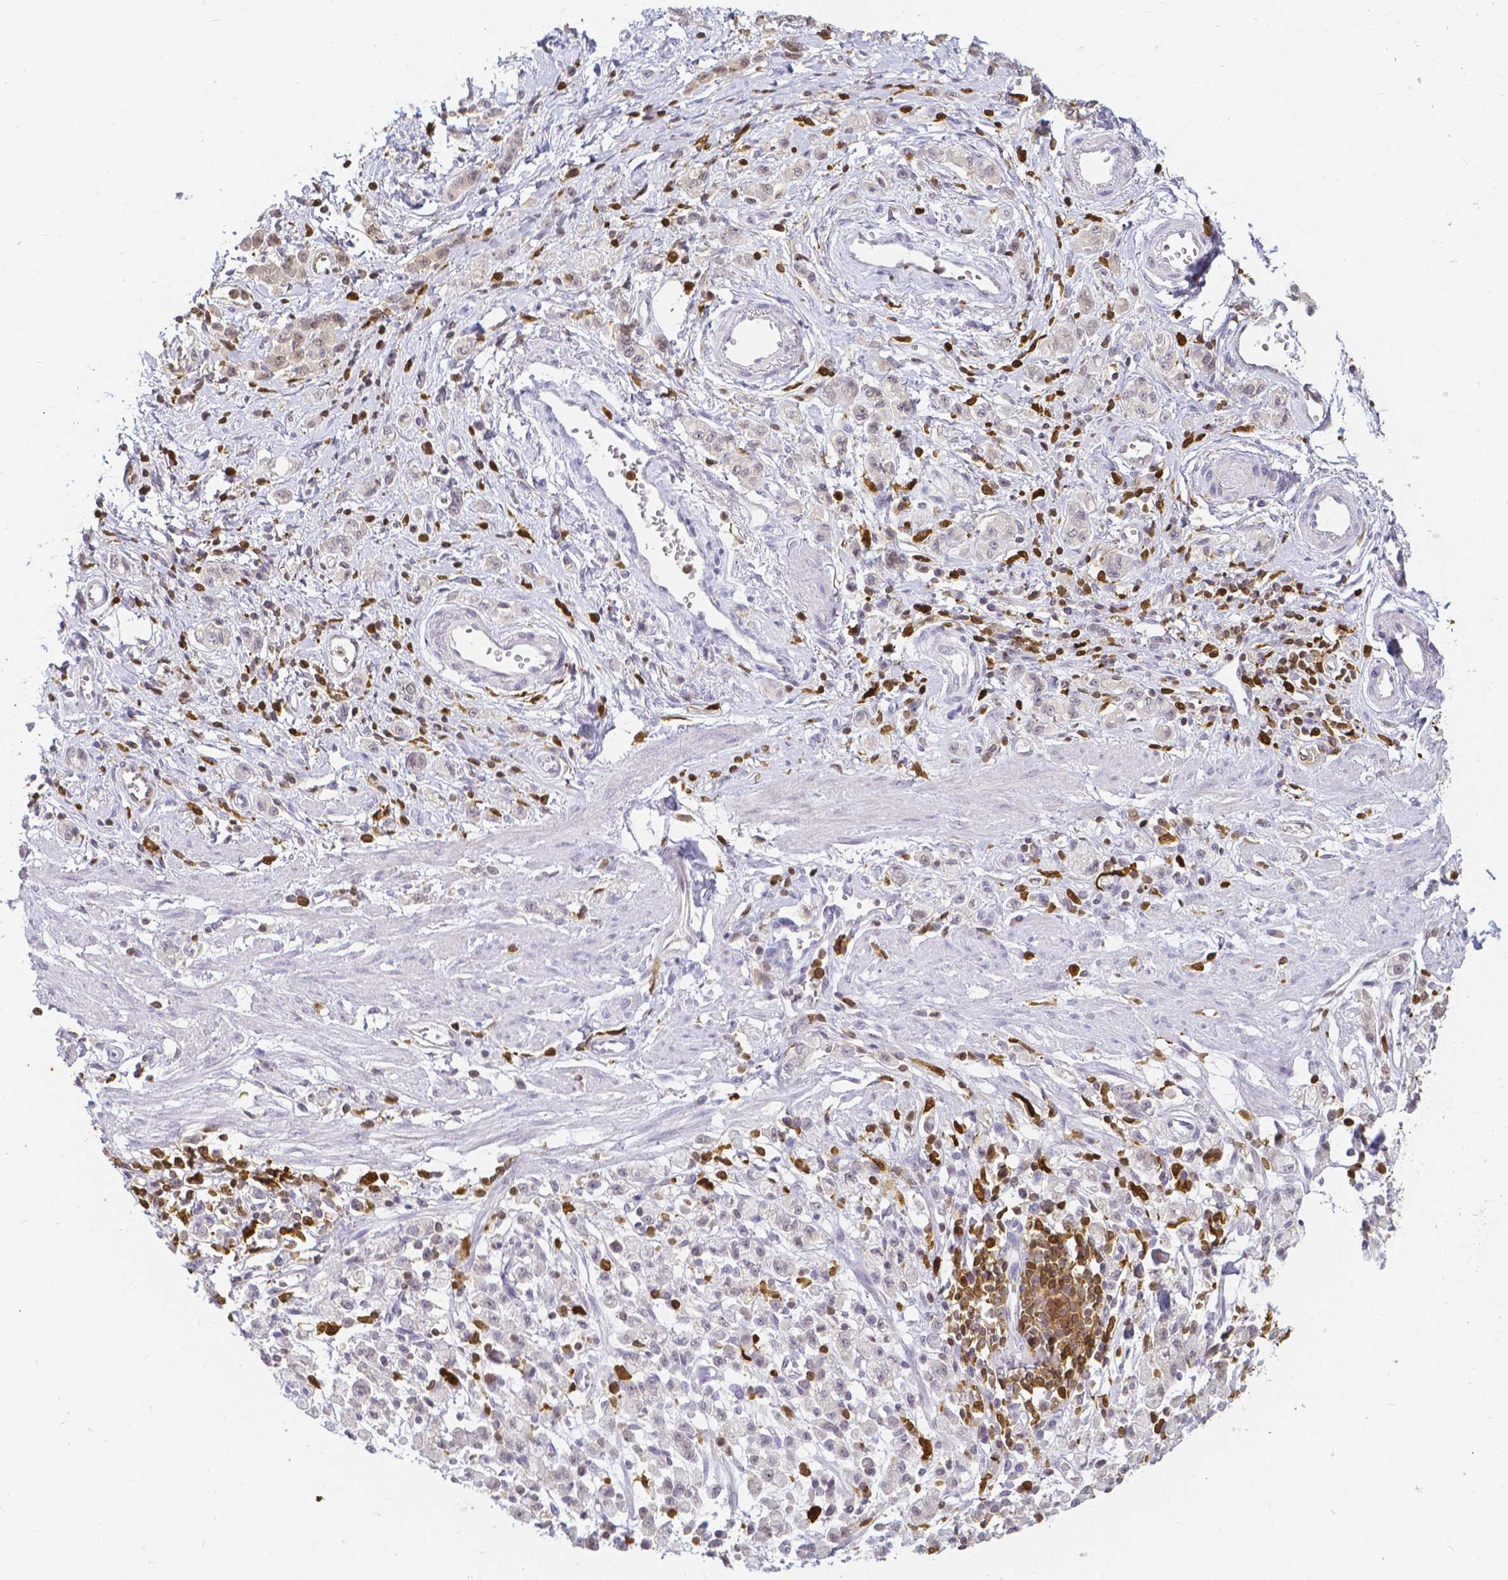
{"staining": {"intensity": "weak", "quantity": "<25%", "location": "cytoplasmic/membranous"}, "tissue": "stomach cancer", "cell_type": "Tumor cells", "image_type": "cancer", "snomed": [{"axis": "morphology", "description": "Adenocarcinoma, NOS"}, {"axis": "topography", "description": "Stomach"}], "caption": "High power microscopy histopathology image of an immunohistochemistry image of stomach adenocarcinoma, revealing no significant positivity in tumor cells.", "gene": "COTL1", "patient": {"sex": "male", "age": 77}}